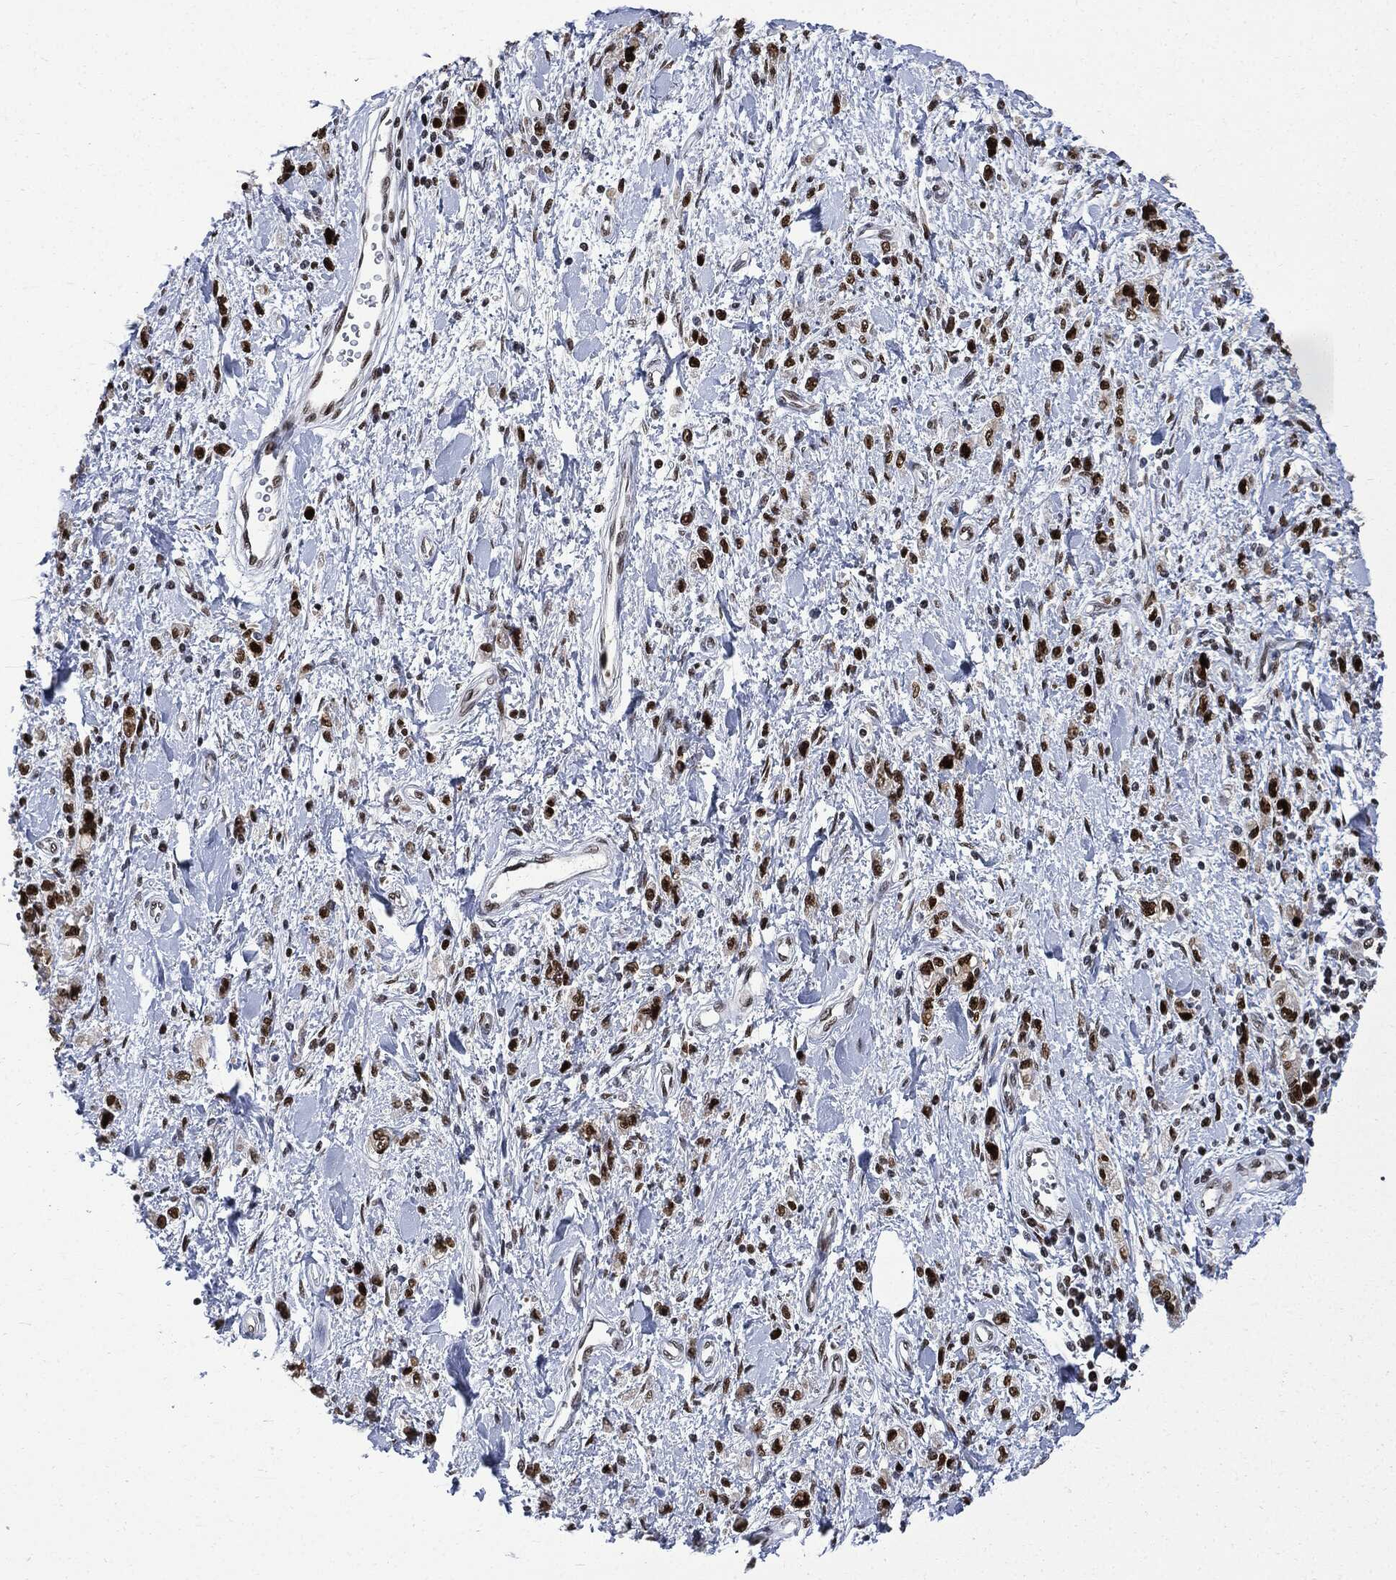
{"staining": {"intensity": "strong", "quantity": ">75%", "location": "nuclear"}, "tissue": "stomach cancer", "cell_type": "Tumor cells", "image_type": "cancer", "snomed": [{"axis": "morphology", "description": "Adenocarcinoma, NOS"}, {"axis": "topography", "description": "Stomach"}], "caption": "Tumor cells show high levels of strong nuclear expression in approximately >75% of cells in adenocarcinoma (stomach).", "gene": "PCNA", "patient": {"sex": "male", "age": 77}}